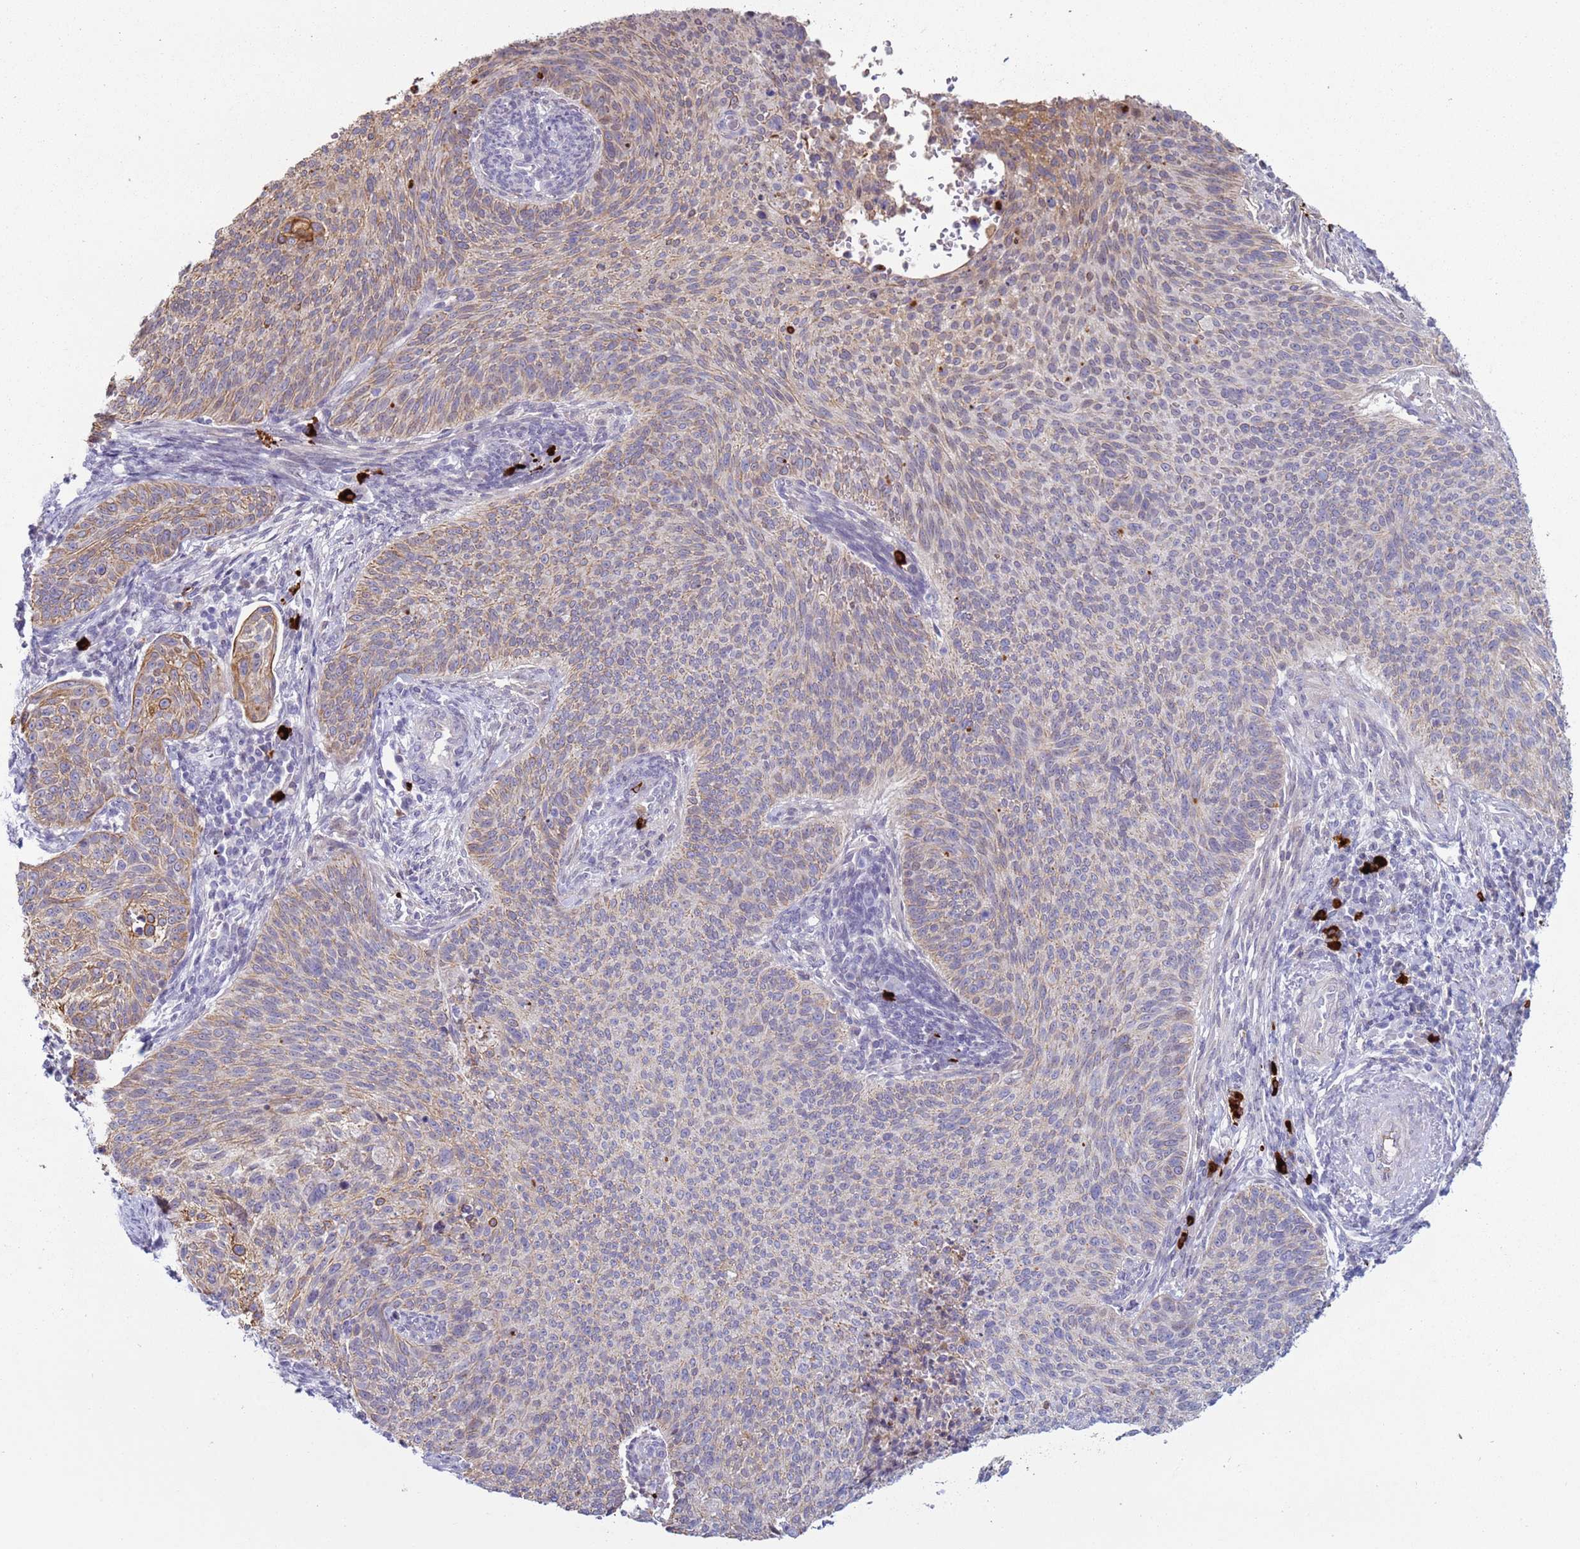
{"staining": {"intensity": "moderate", "quantity": "25%-75%", "location": "cytoplasmic/membranous"}, "tissue": "cervical cancer", "cell_type": "Tumor cells", "image_type": "cancer", "snomed": [{"axis": "morphology", "description": "Squamous cell carcinoma, NOS"}, {"axis": "topography", "description": "Cervix"}], "caption": "Protein staining demonstrates moderate cytoplasmic/membranous staining in approximately 25%-75% of tumor cells in cervical cancer (squamous cell carcinoma).", "gene": "NPAP1", "patient": {"sex": "female", "age": 70}}